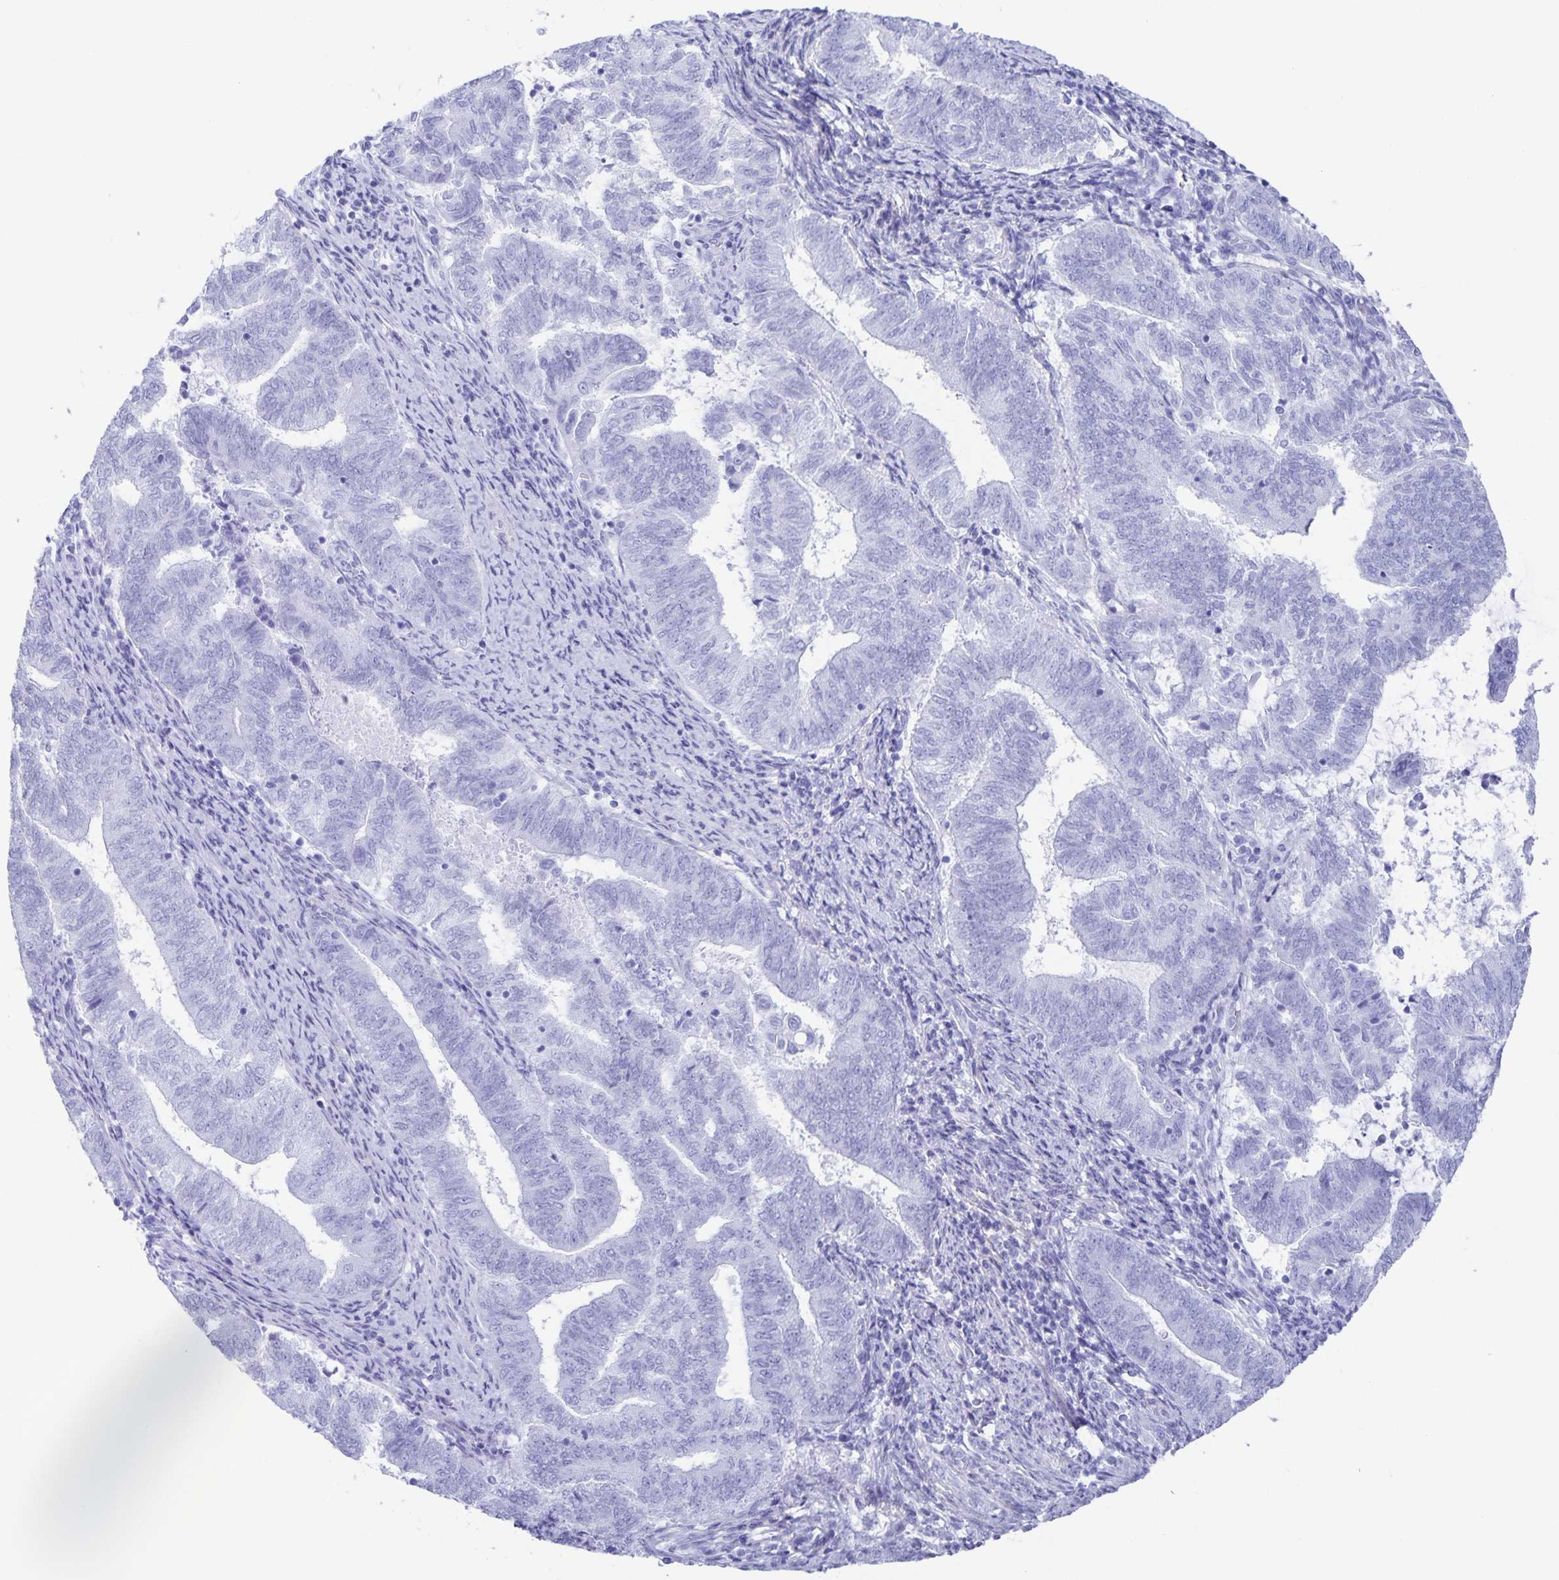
{"staining": {"intensity": "negative", "quantity": "none", "location": "none"}, "tissue": "endometrial cancer", "cell_type": "Tumor cells", "image_type": "cancer", "snomed": [{"axis": "morphology", "description": "Adenocarcinoma, NOS"}, {"axis": "topography", "description": "Endometrium"}], "caption": "An immunohistochemistry (IHC) micrograph of endometrial adenocarcinoma is shown. There is no staining in tumor cells of endometrial adenocarcinoma.", "gene": "AQP4", "patient": {"sex": "female", "age": 65}}